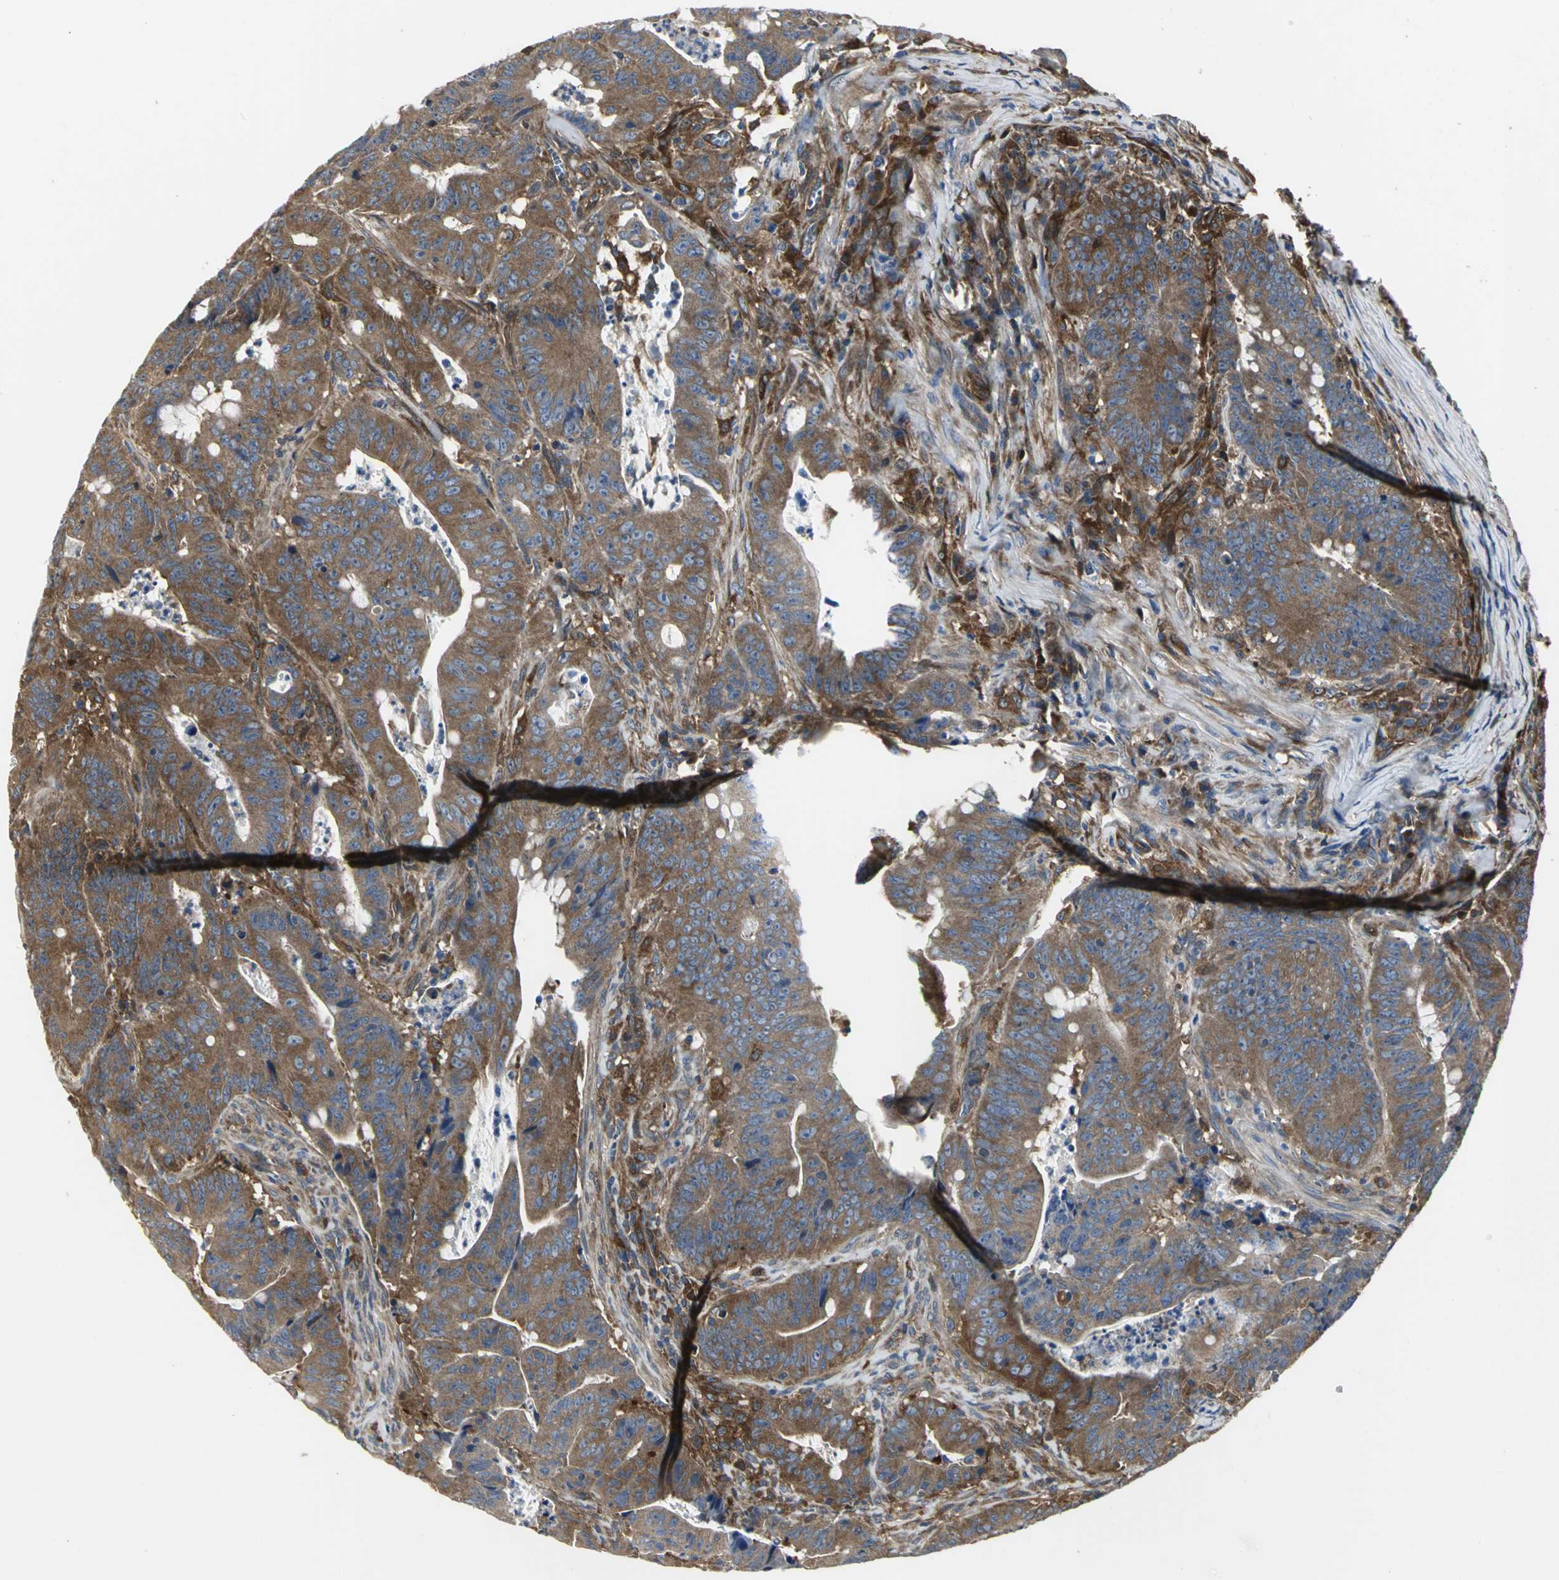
{"staining": {"intensity": "strong", "quantity": ">75%", "location": "cytoplasmic/membranous"}, "tissue": "colorectal cancer", "cell_type": "Tumor cells", "image_type": "cancer", "snomed": [{"axis": "morphology", "description": "Adenocarcinoma, NOS"}, {"axis": "topography", "description": "Colon"}], "caption": "Protein expression by IHC exhibits strong cytoplasmic/membranous expression in about >75% of tumor cells in colorectal cancer (adenocarcinoma). Ihc stains the protein in brown and the nuclei are stained blue.", "gene": "CHRNB1", "patient": {"sex": "male", "age": 45}}